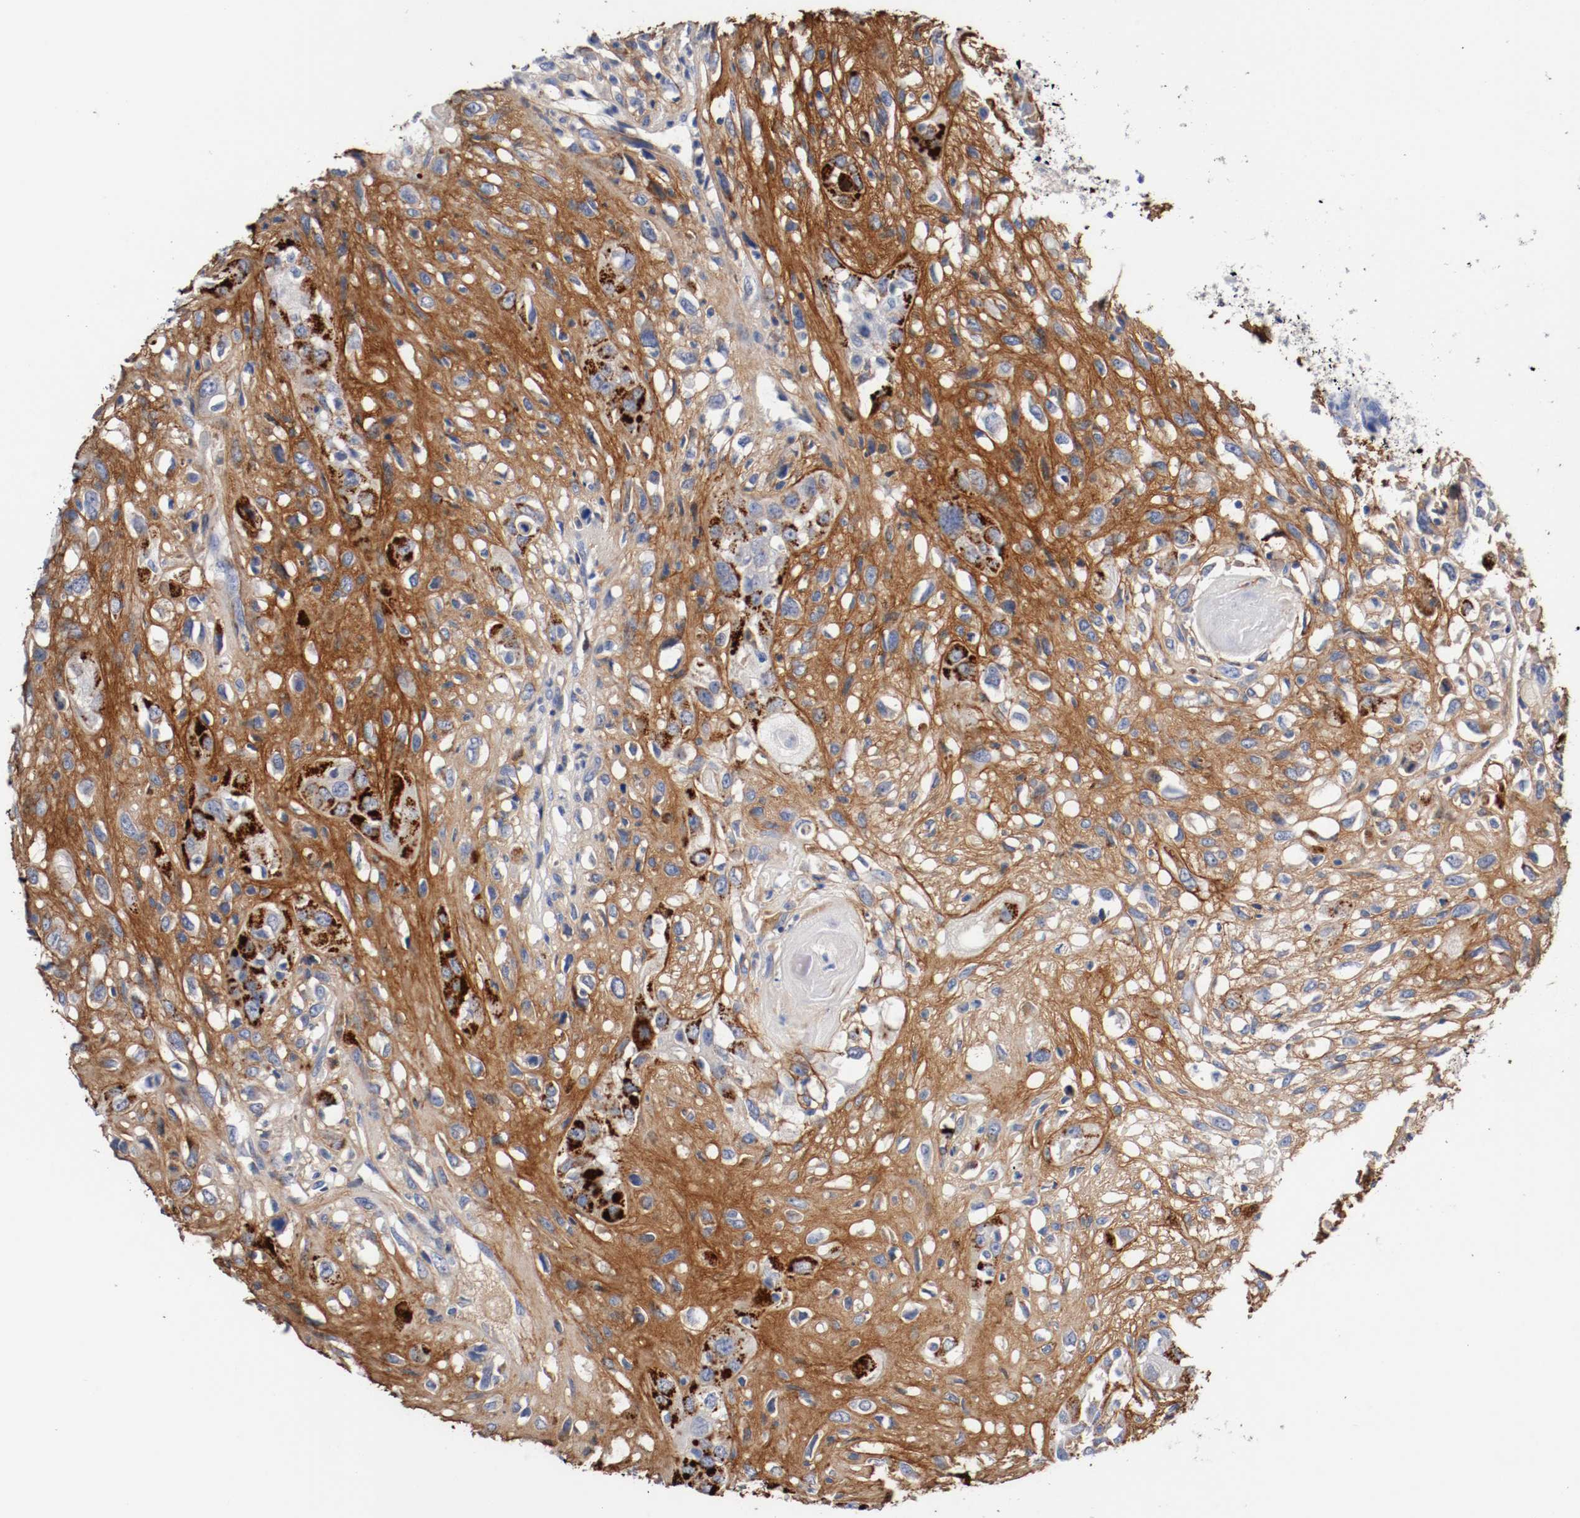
{"staining": {"intensity": "strong", "quantity": ">75%", "location": "cytoplasmic/membranous"}, "tissue": "head and neck cancer", "cell_type": "Tumor cells", "image_type": "cancer", "snomed": [{"axis": "morphology", "description": "Necrosis, NOS"}, {"axis": "morphology", "description": "Neoplasm, malignant, NOS"}, {"axis": "topography", "description": "Salivary gland"}, {"axis": "topography", "description": "Head-Neck"}], "caption": "Immunohistochemical staining of human head and neck cancer exhibits high levels of strong cytoplasmic/membranous positivity in approximately >75% of tumor cells. Using DAB (brown) and hematoxylin (blue) stains, captured at high magnification using brightfield microscopy.", "gene": "TNC", "patient": {"sex": "male", "age": 43}}